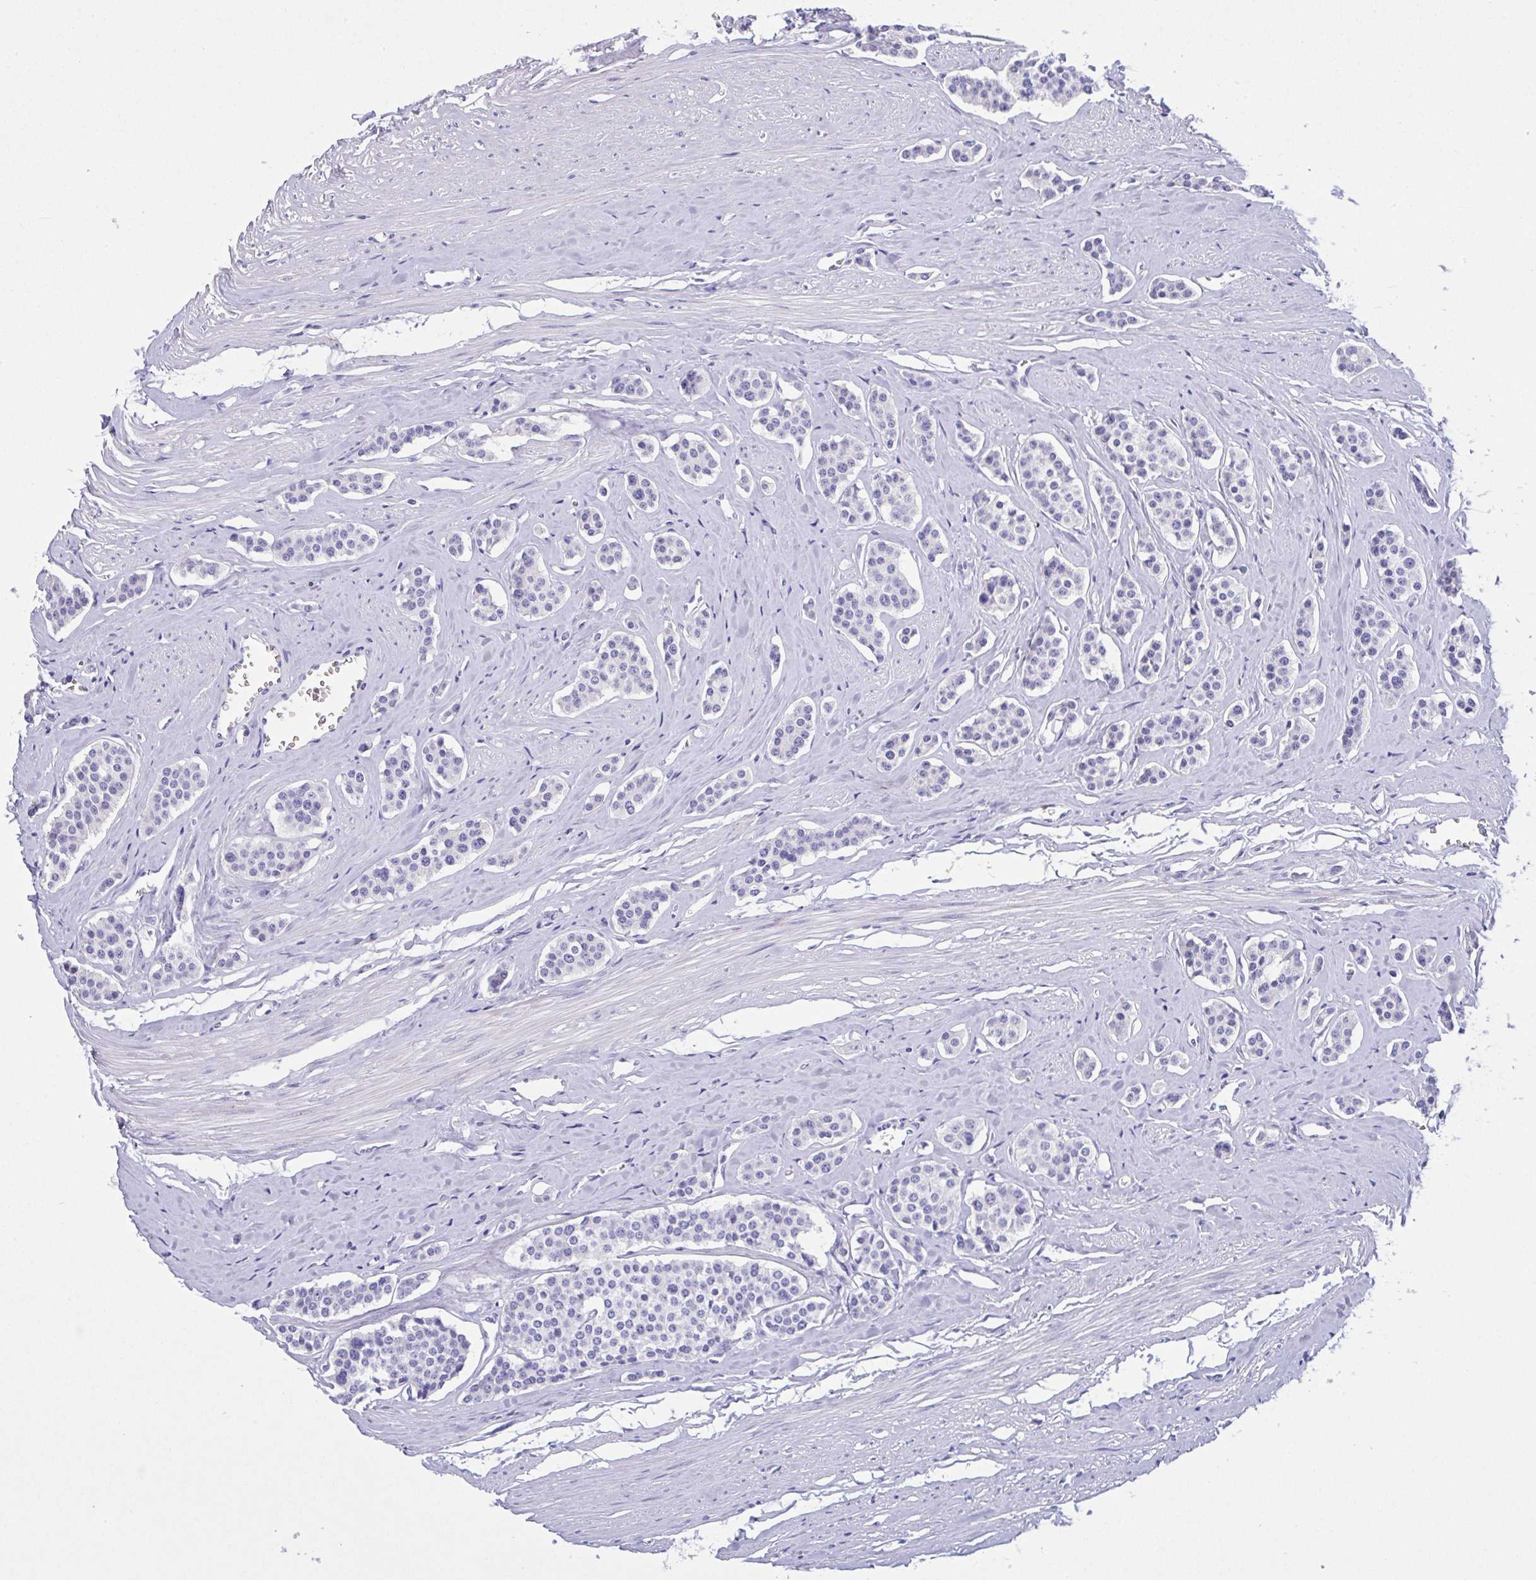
{"staining": {"intensity": "negative", "quantity": "none", "location": "none"}, "tissue": "carcinoid", "cell_type": "Tumor cells", "image_type": "cancer", "snomed": [{"axis": "morphology", "description": "Carcinoid, malignant, NOS"}, {"axis": "topography", "description": "Small intestine"}], "caption": "Protein analysis of carcinoid reveals no significant positivity in tumor cells.", "gene": "FBXL20", "patient": {"sex": "male", "age": 60}}